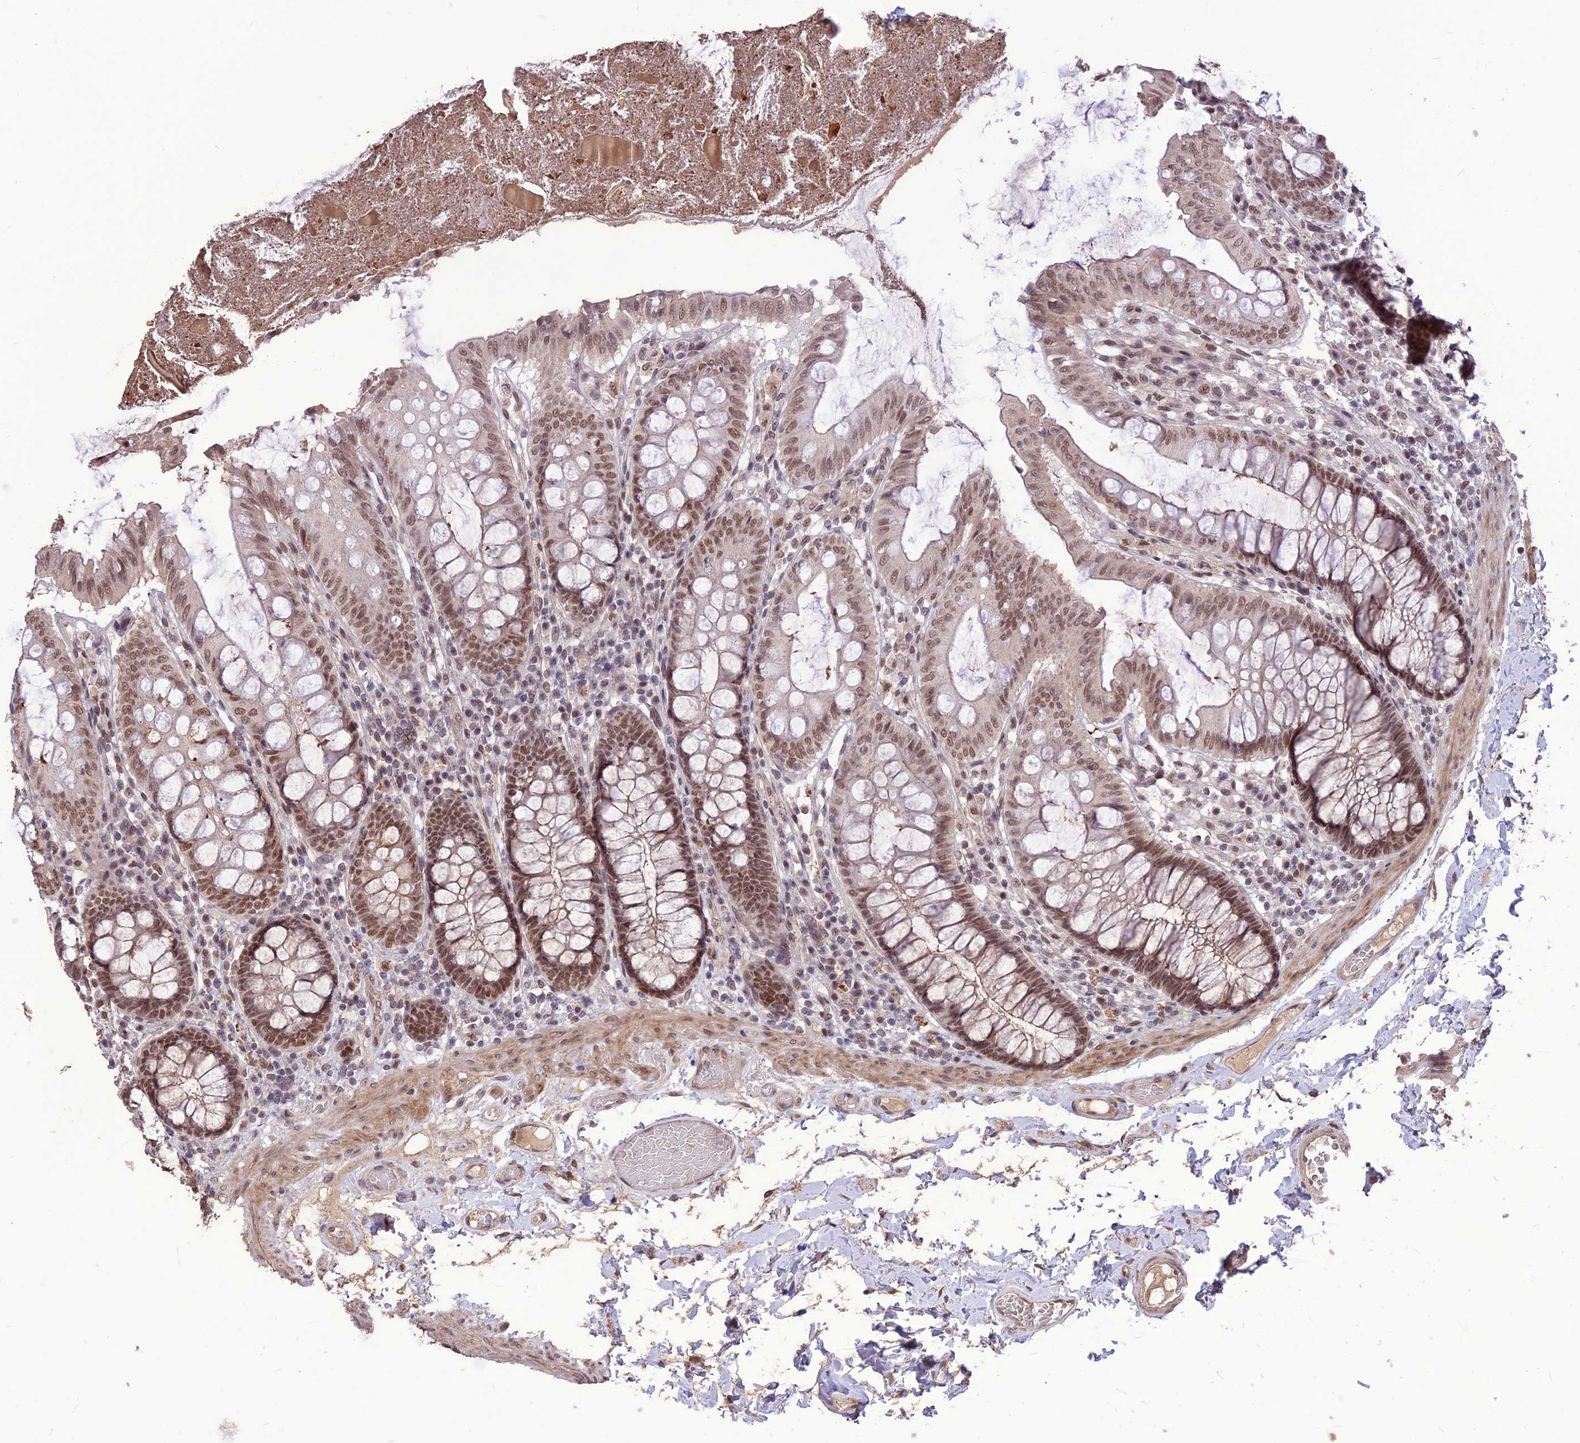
{"staining": {"intensity": "moderate", "quantity": ">75%", "location": "nuclear"}, "tissue": "colon", "cell_type": "Endothelial cells", "image_type": "normal", "snomed": [{"axis": "morphology", "description": "Normal tissue, NOS"}, {"axis": "topography", "description": "Colon"}], "caption": "Immunohistochemistry (IHC) of unremarkable colon shows medium levels of moderate nuclear positivity in about >75% of endothelial cells.", "gene": "DIS3", "patient": {"sex": "male", "age": 84}}